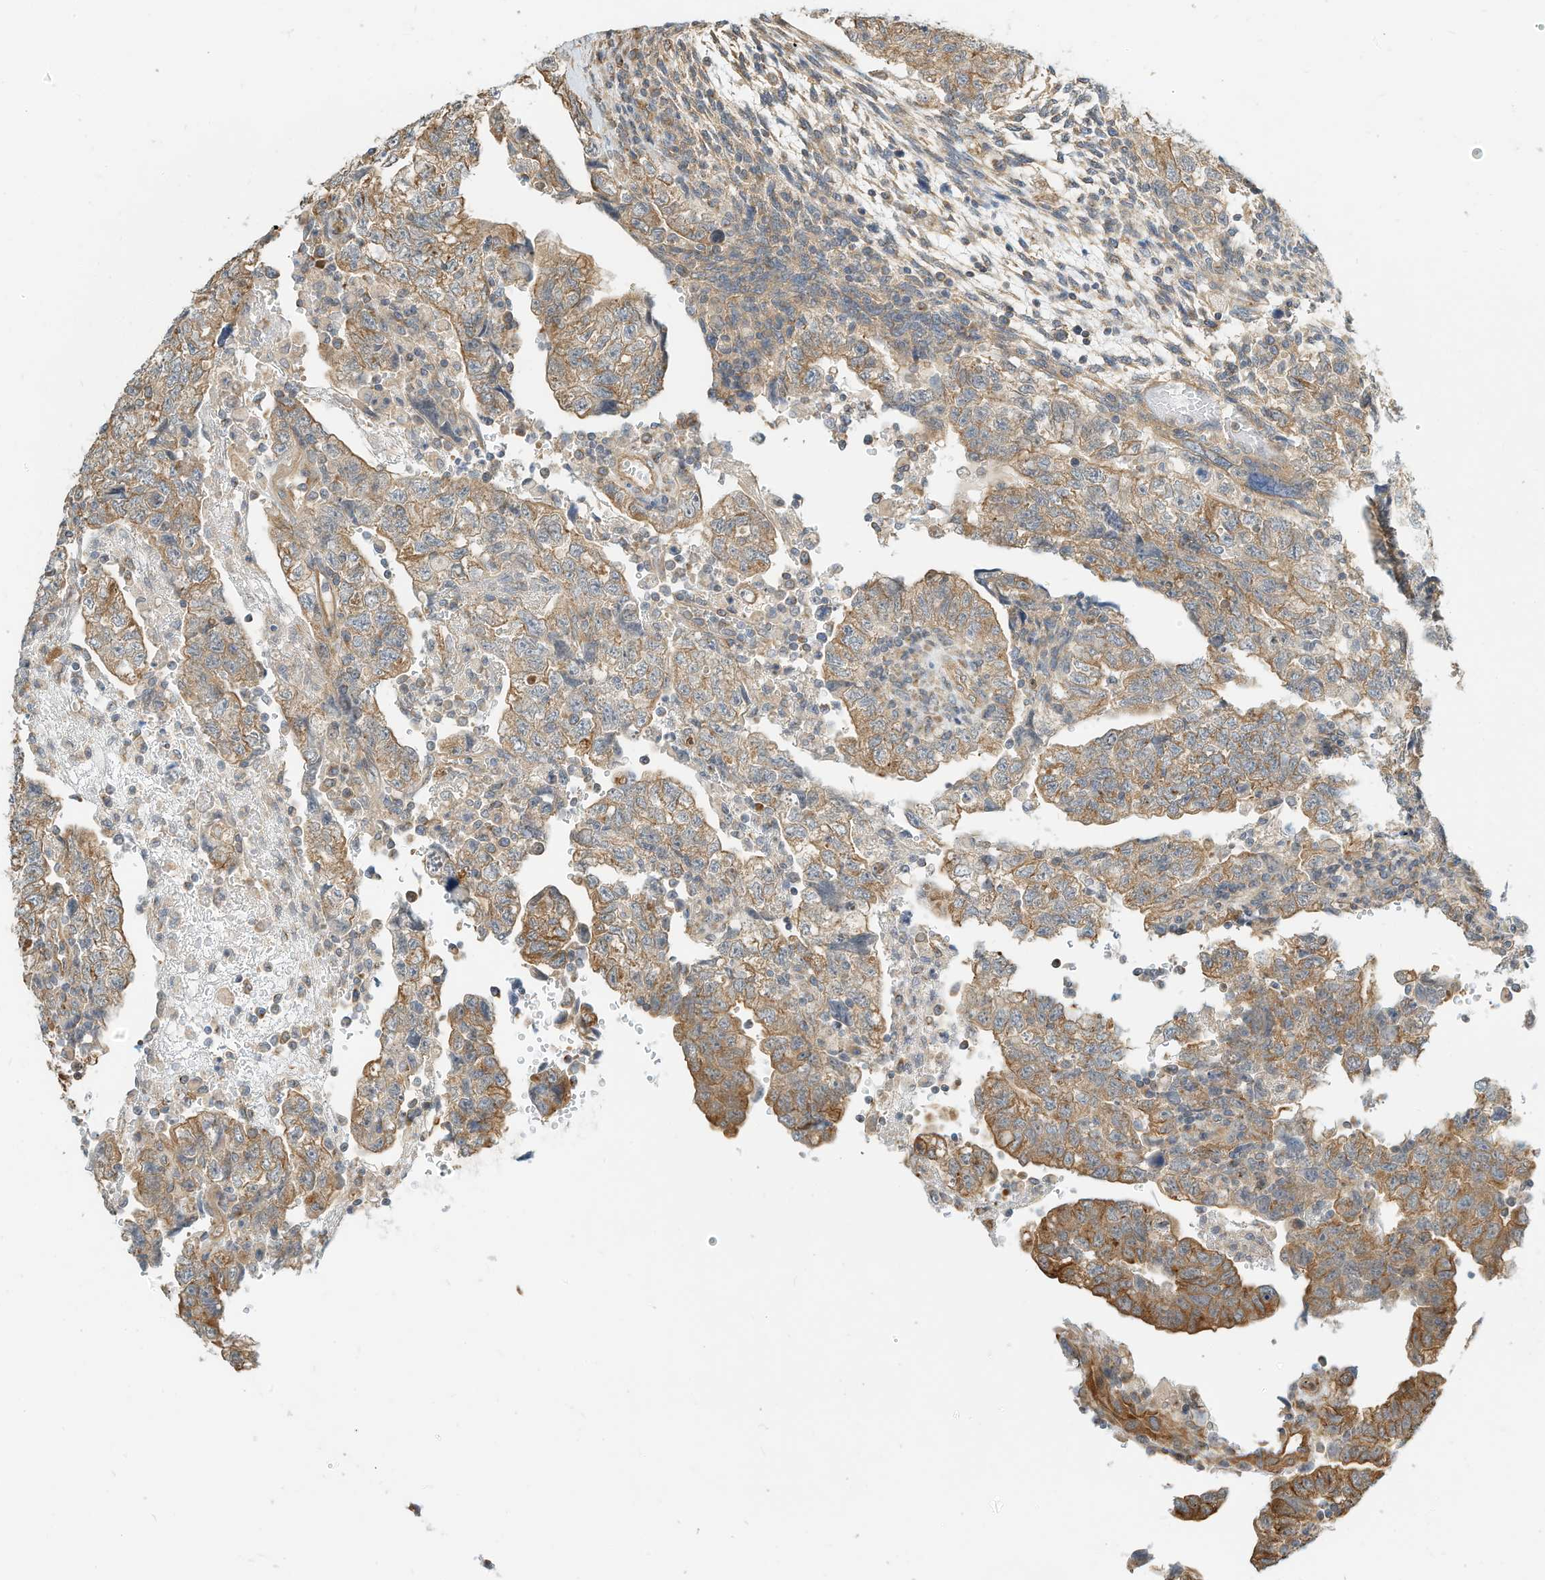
{"staining": {"intensity": "moderate", "quantity": ">75%", "location": "cytoplasmic/membranous"}, "tissue": "testis cancer", "cell_type": "Tumor cells", "image_type": "cancer", "snomed": [{"axis": "morphology", "description": "Normal tissue, NOS"}, {"axis": "morphology", "description": "Carcinoma, Embryonal, NOS"}, {"axis": "topography", "description": "Testis"}], "caption": "Immunohistochemistry (DAB (3,3'-diaminobenzidine)) staining of embryonal carcinoma (testis) displays moderate cytoplasmic/membranous protein expression in about >75% of tumor cells.", "gene": "OFD1", "patient": {"sex": "male", "age": 36}}